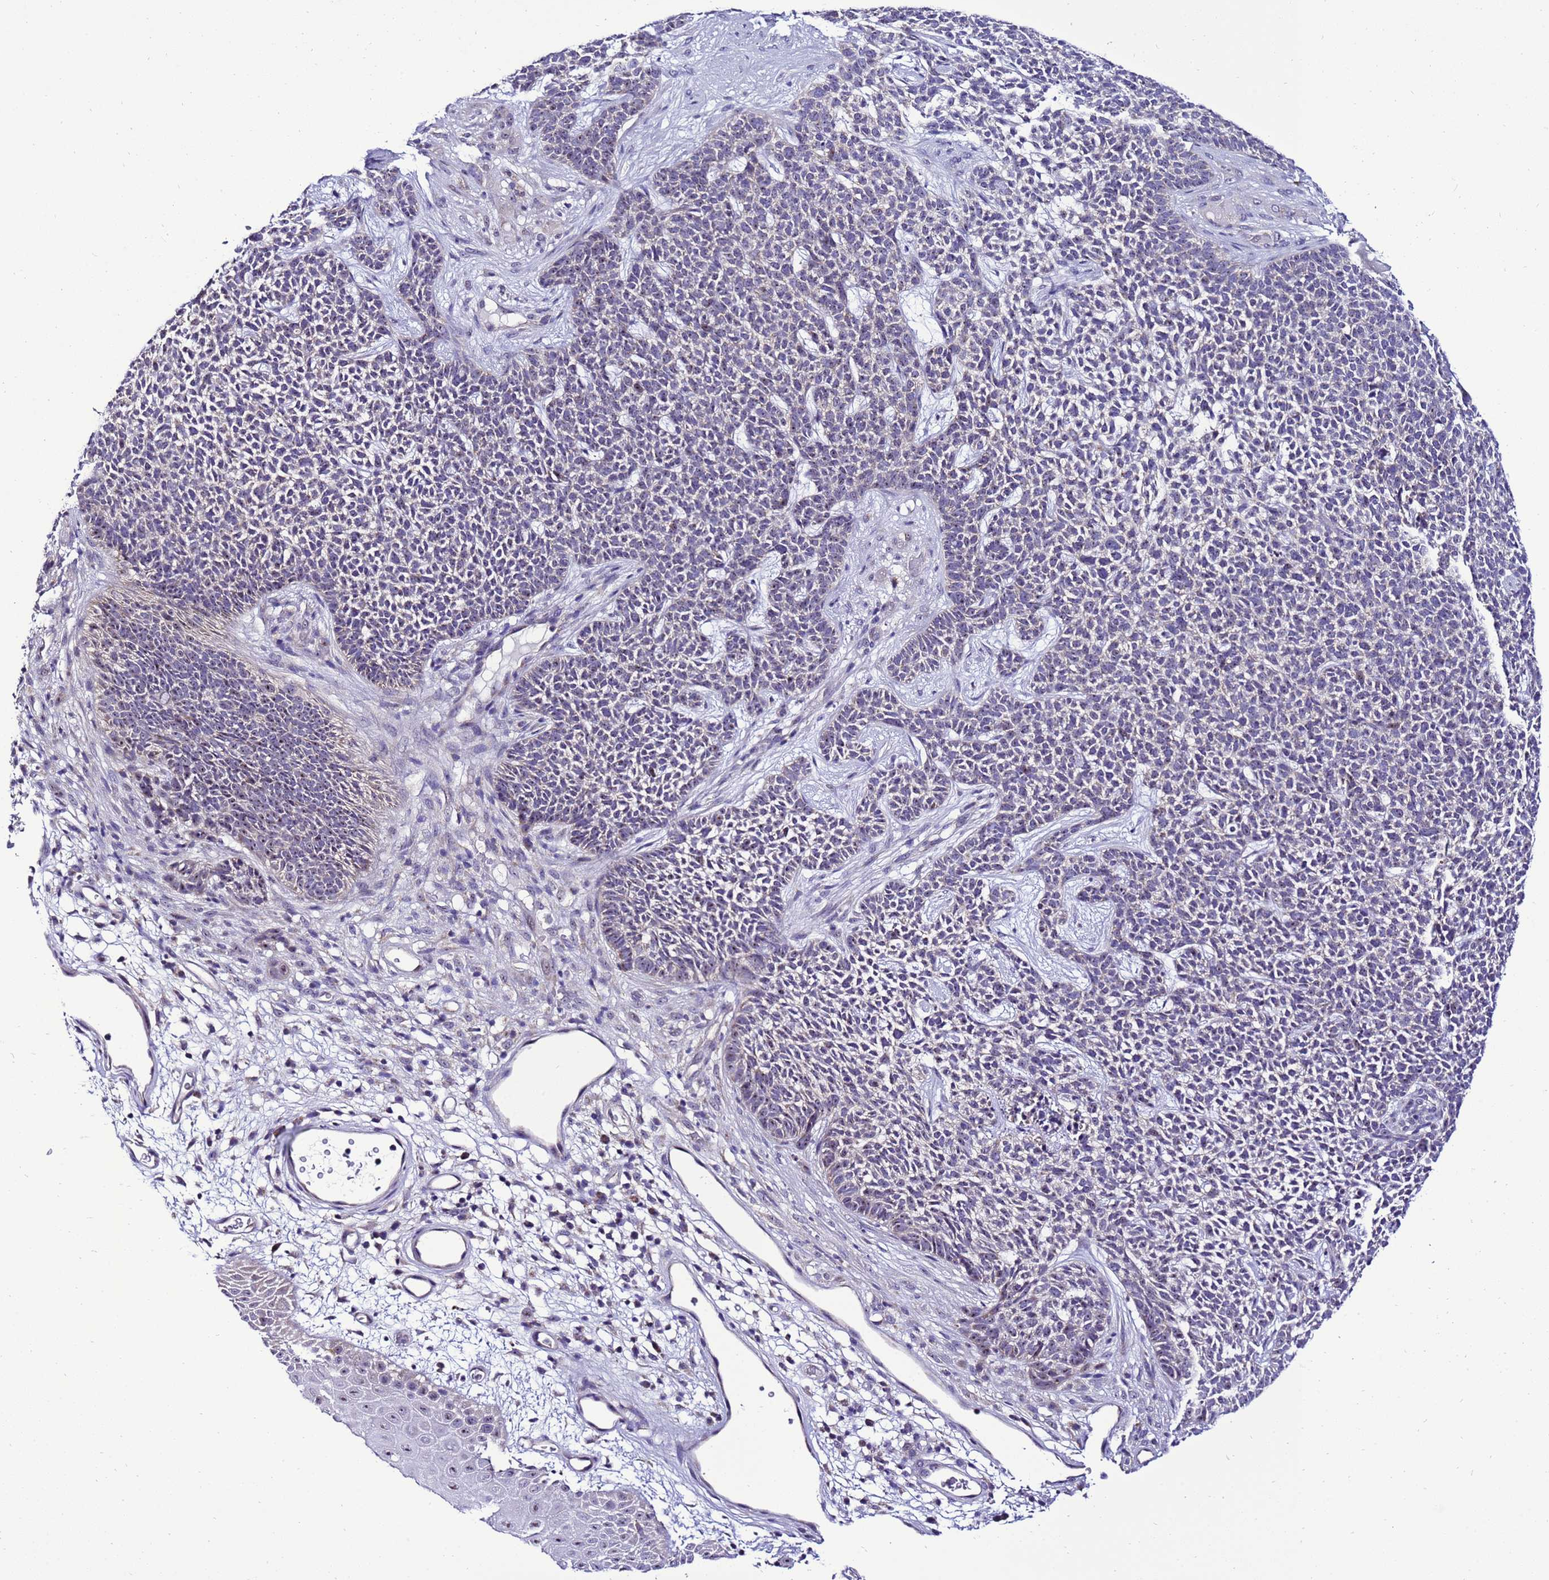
{"staining": {"intensity": "negative", "quantity": "none", "location": "none"}, "tissue": "skin cancer", "cell_type": "Tumor cells", "image_type": "cancer", "snomed": [{"axis": "morphology", "description": "Basal cell carcinoma"}, {"axis": "topography", "description": "Skin"}], "caption": "Immunohistochemical staining of human basal cell carcinoma (skin) displays no significant staining in tumor cells. Brightfield microscopy of immunohistochemistry (IHC) stained with DAB (brown) and hematoxylin (blue), captured at high magnification.", "gene": "DPH6", "patient": {"sex": "female", "age": 84}}